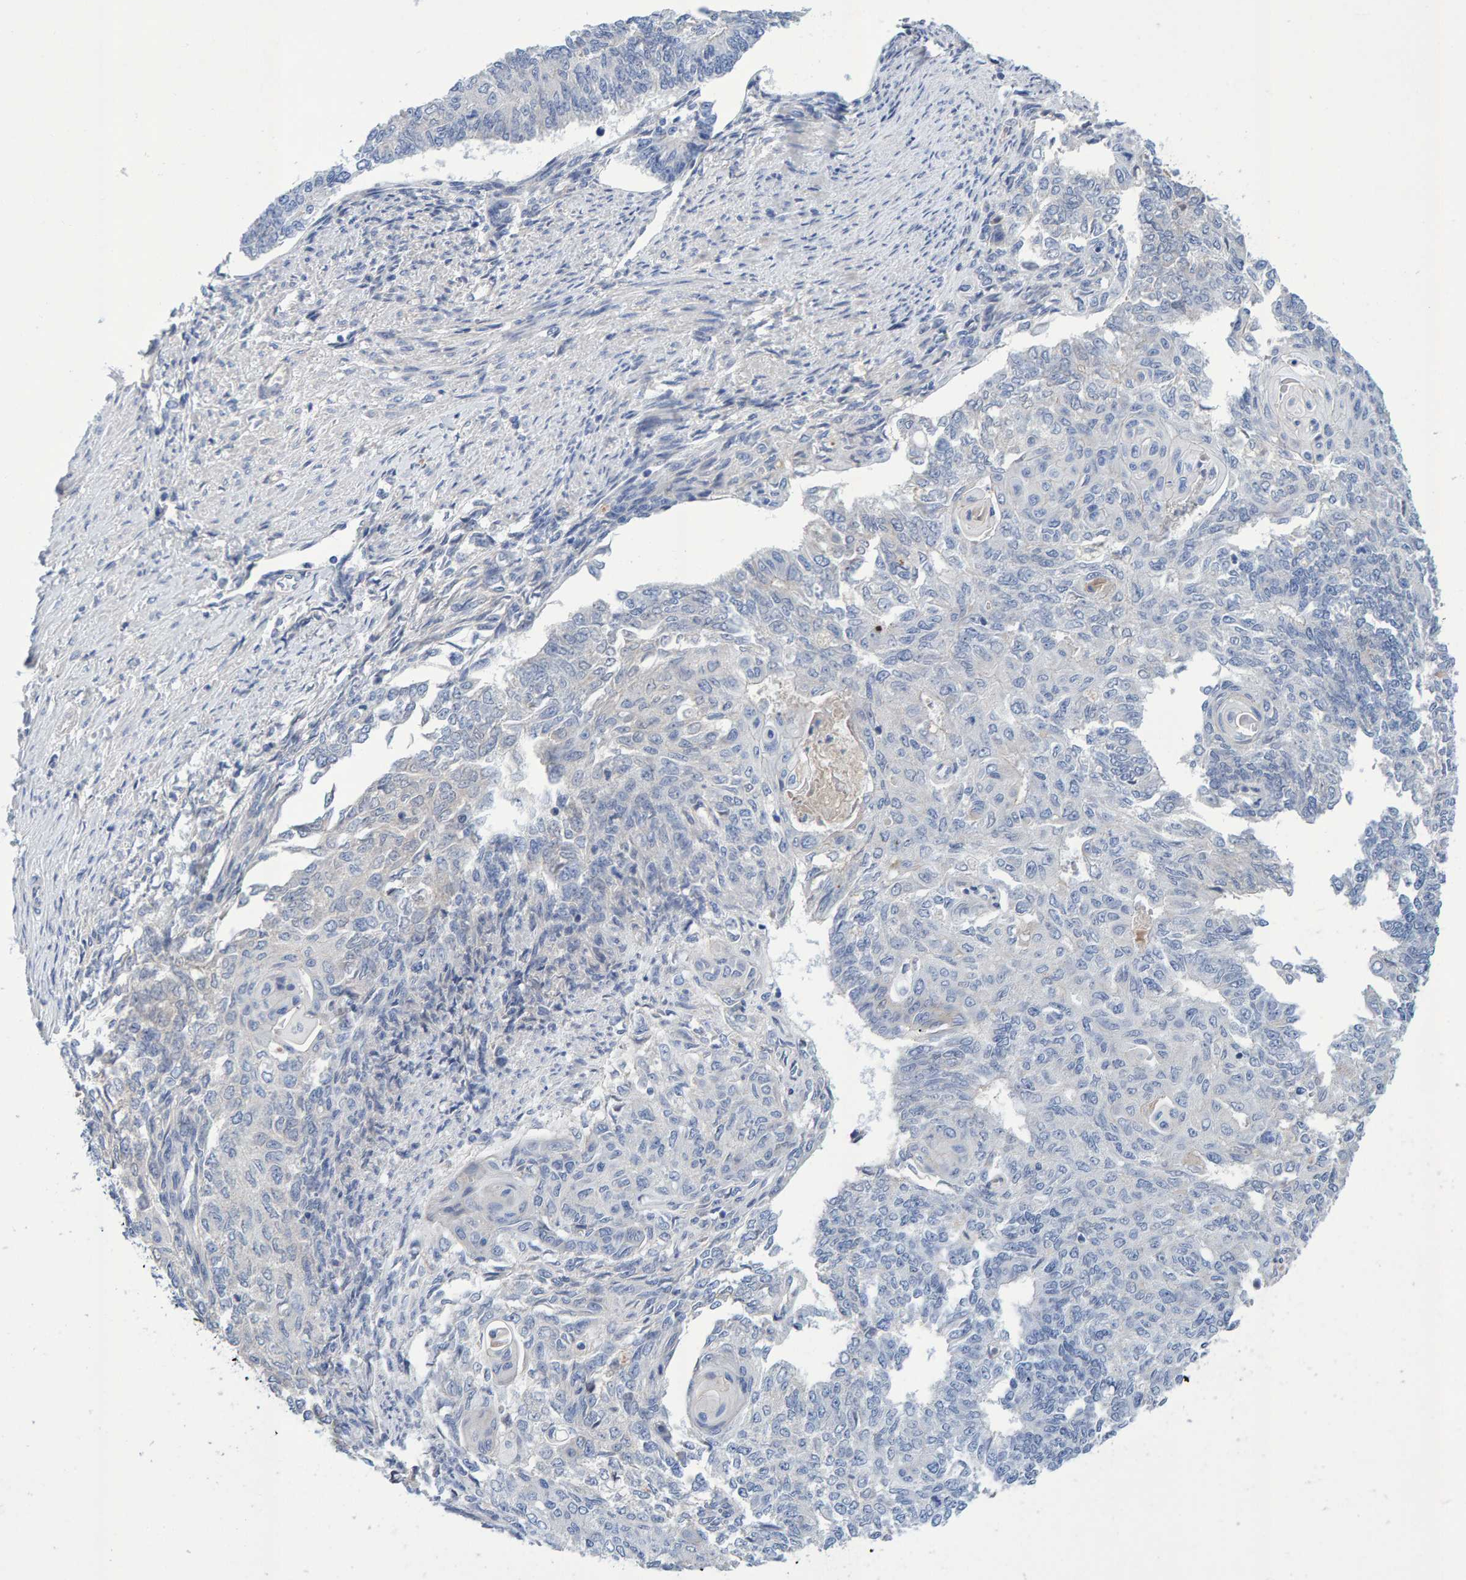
{"staining": {"intensity": "negative", "quantity": "none", "location": "none"}, "tissue": "endometrial cancer", "cell_type": "Tumor cells", "image_type": "cancer", "snomed": [{"axis": "morphology", "description": "Adenocarcinoma, NOS"}, {"axis": "topography", "description": "Endometrium"}], "caption": "High power microscopy histopathology image of an immunohistochemistry (IHC) histopathology image of endometrial adenocarcinoma, revealing no significant staining in tumor cells.", "gene": "EFR3A", "patient": {"sex": "female", "age": 32}}